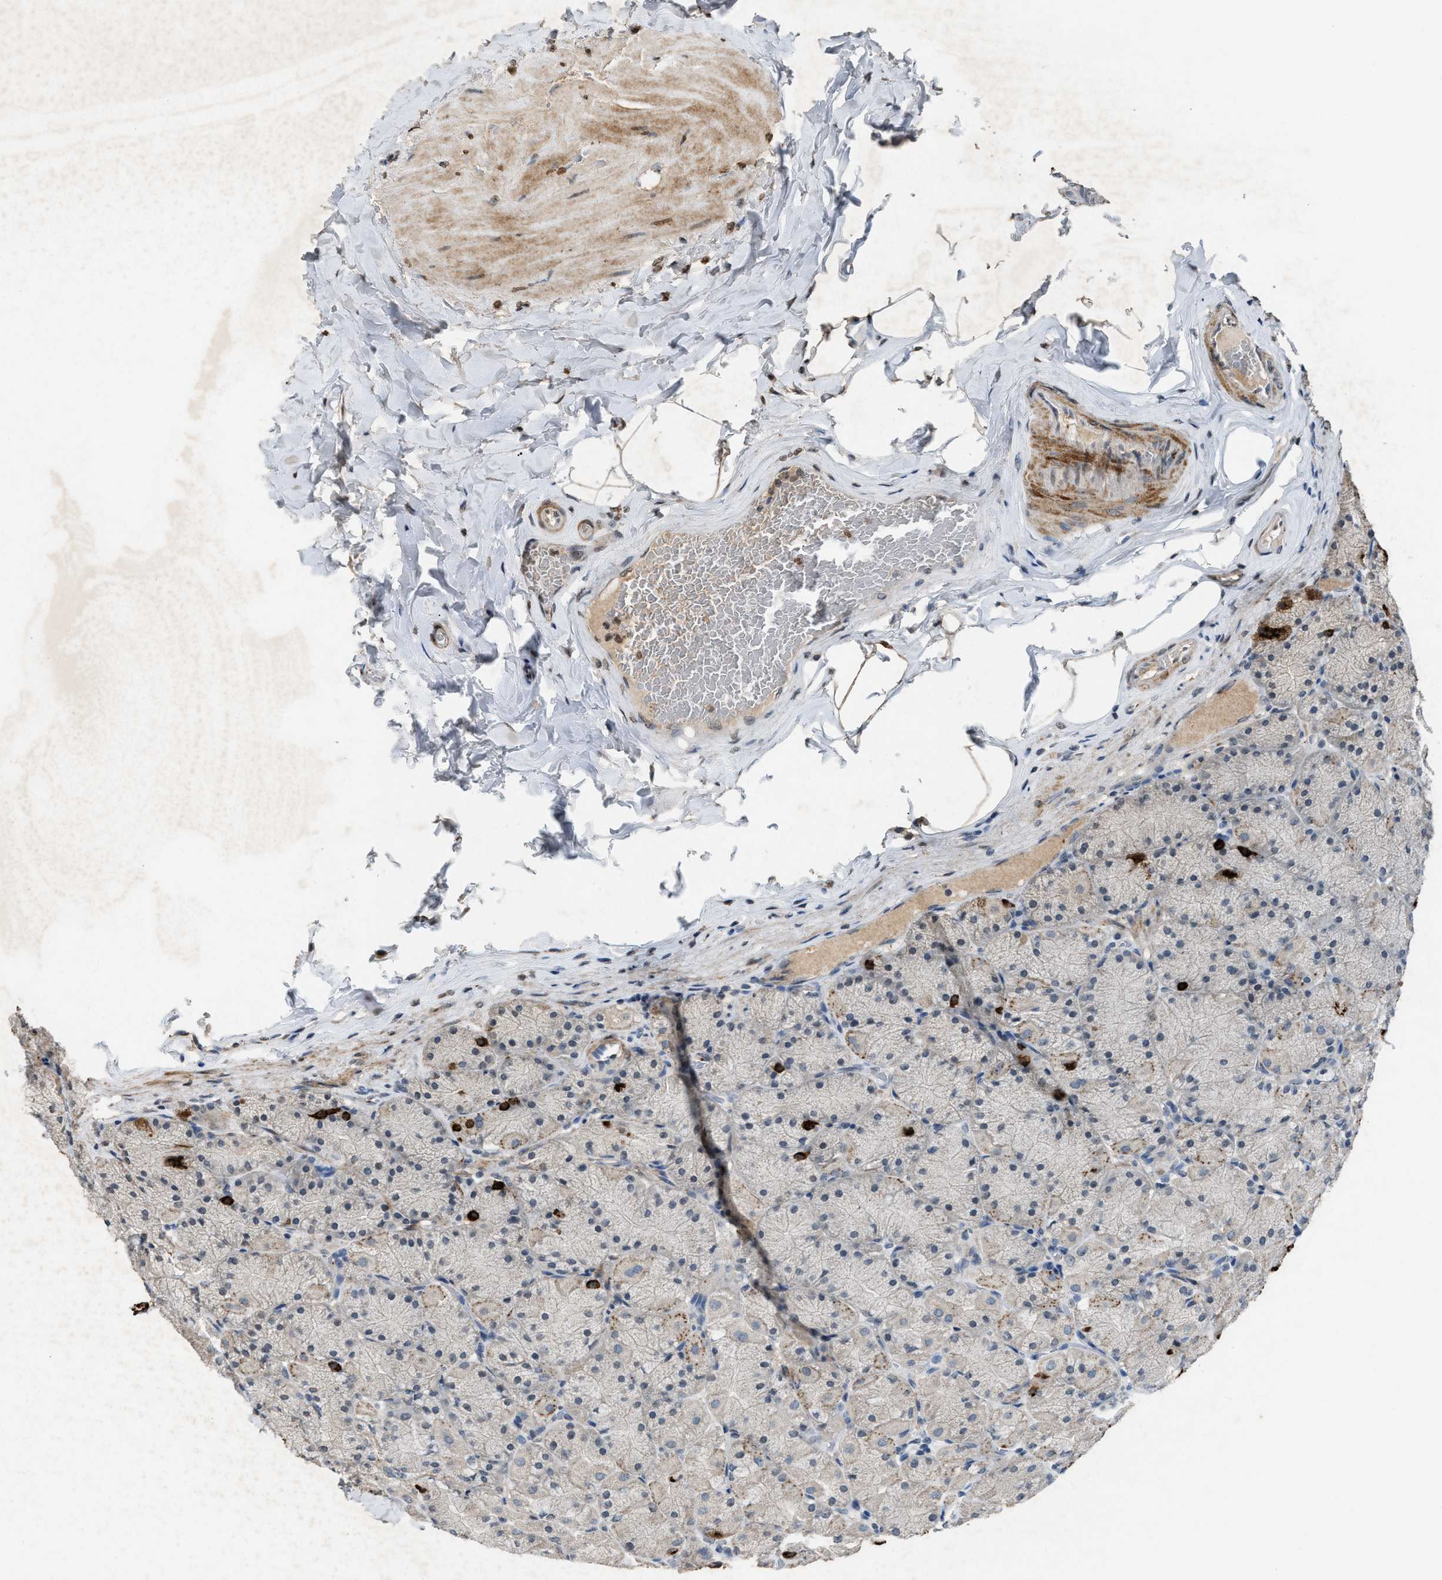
{"staining": {"intensity": "strong", "quantity": "25%-75%", "location": "cytoplasmic/membranous"}, "tissue": "stomach", "cell_type": "Glandular cells", "image_type": "normal", "snomed": [{"axis": "morphology", "description": "Normal tissue, NOS"}, {"axis": "topography", "description": "Stomach, upper"}], "caption": "Protein expression analysis of unremarkable stomach reveals strong cytoplasmic/membranous staining in approximately 25%-75% of glandular cells.", "gene": "SLC5A5", "patient": {"sex": "female", "age": 56}}